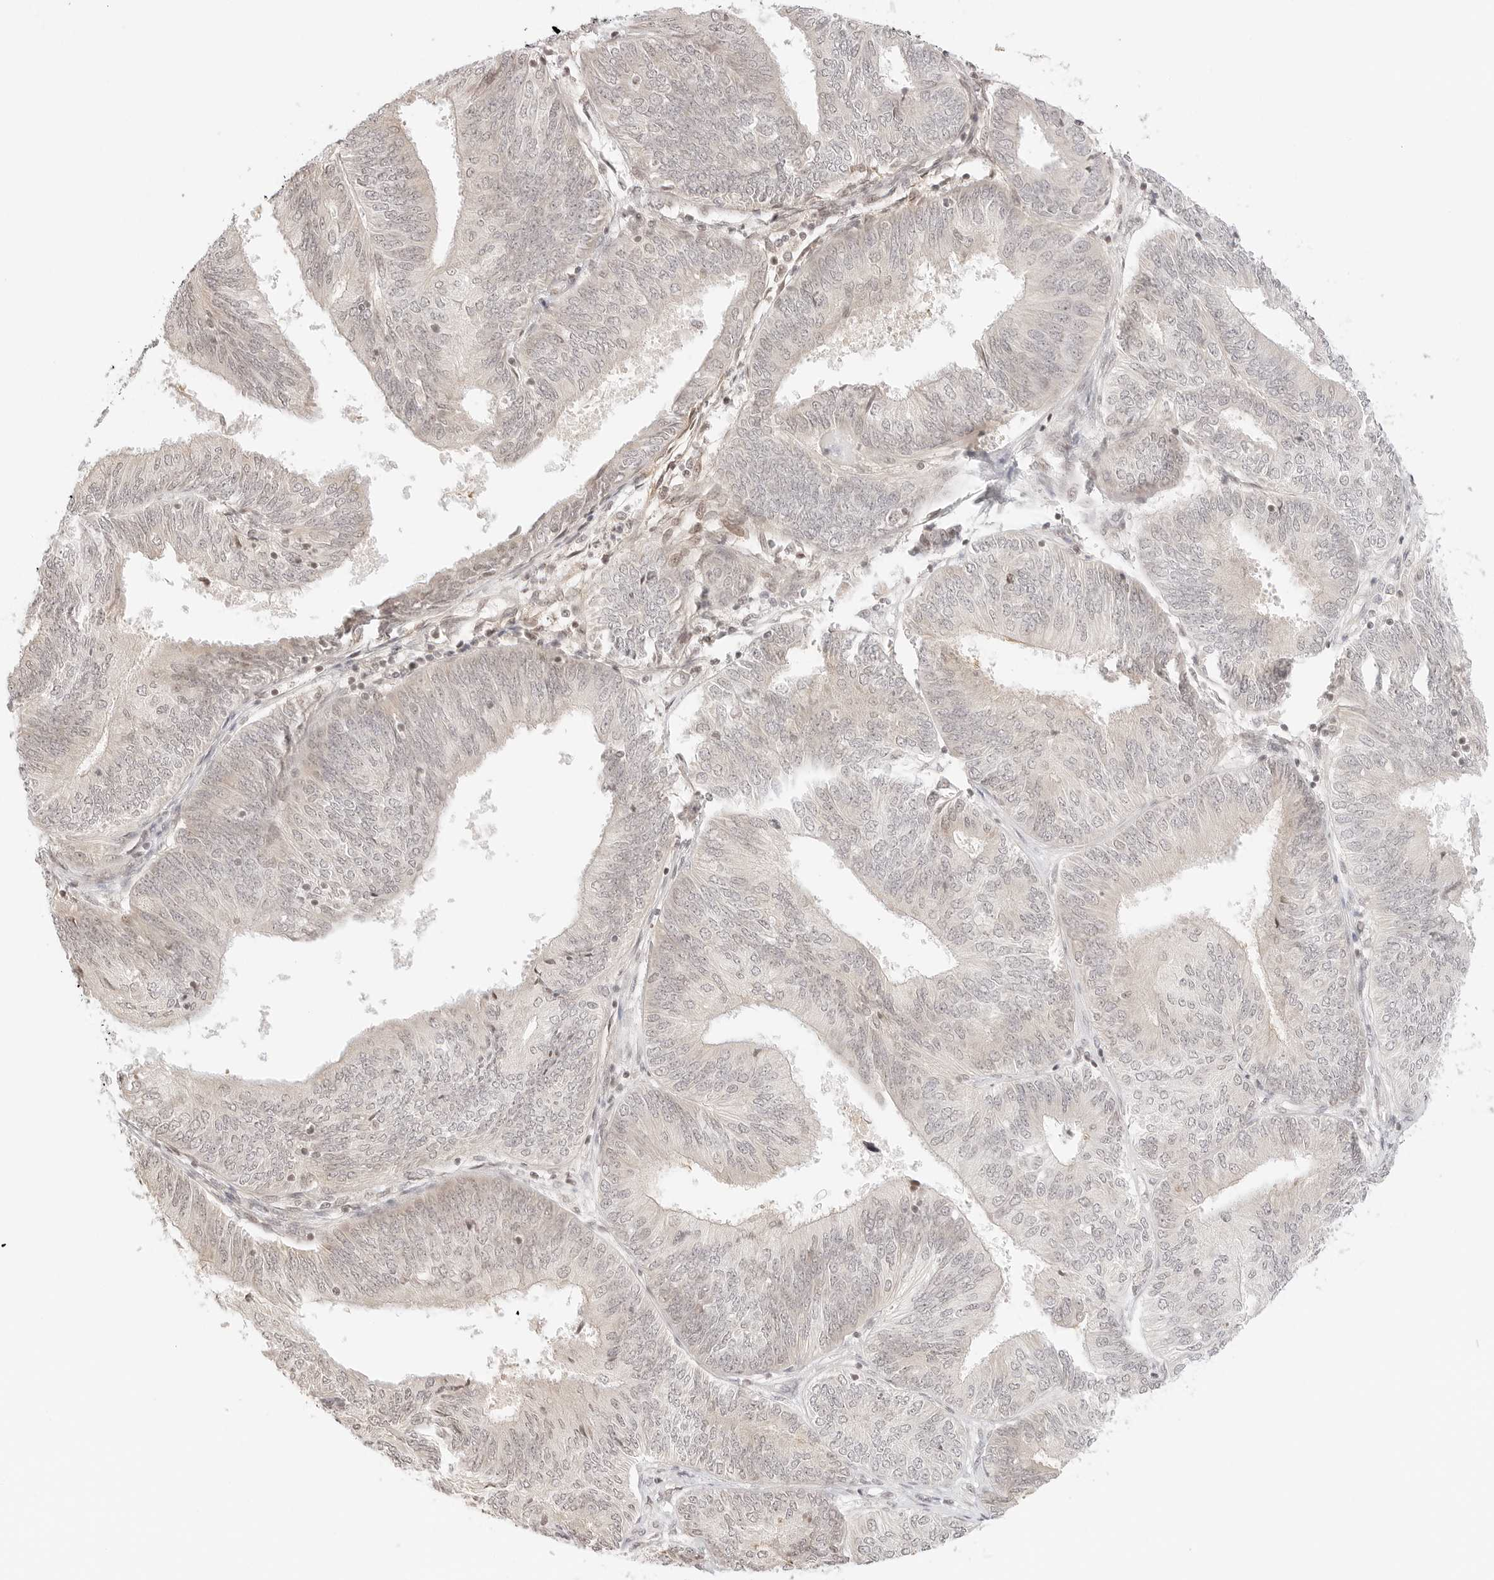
{"staining": {"intensity": "negative", "quantity": "none", "location": "none"}, "tissue": "endometrial cancer", "cell_type": "Tumor cells", "image_type": "cancer", "snomed": [{"axis": "morphology", "description": "Adenocarcinoma, NOS"}, {"axis": "topography", "description": "Endometrium"}], "caption": "Human endometrial adenocarcinoma stained for a protein using immunohistochemistry reveals no staining in tumor cells.", "gene": "RPS6KL1", "patient": {"sex": "female", "age": 58}}